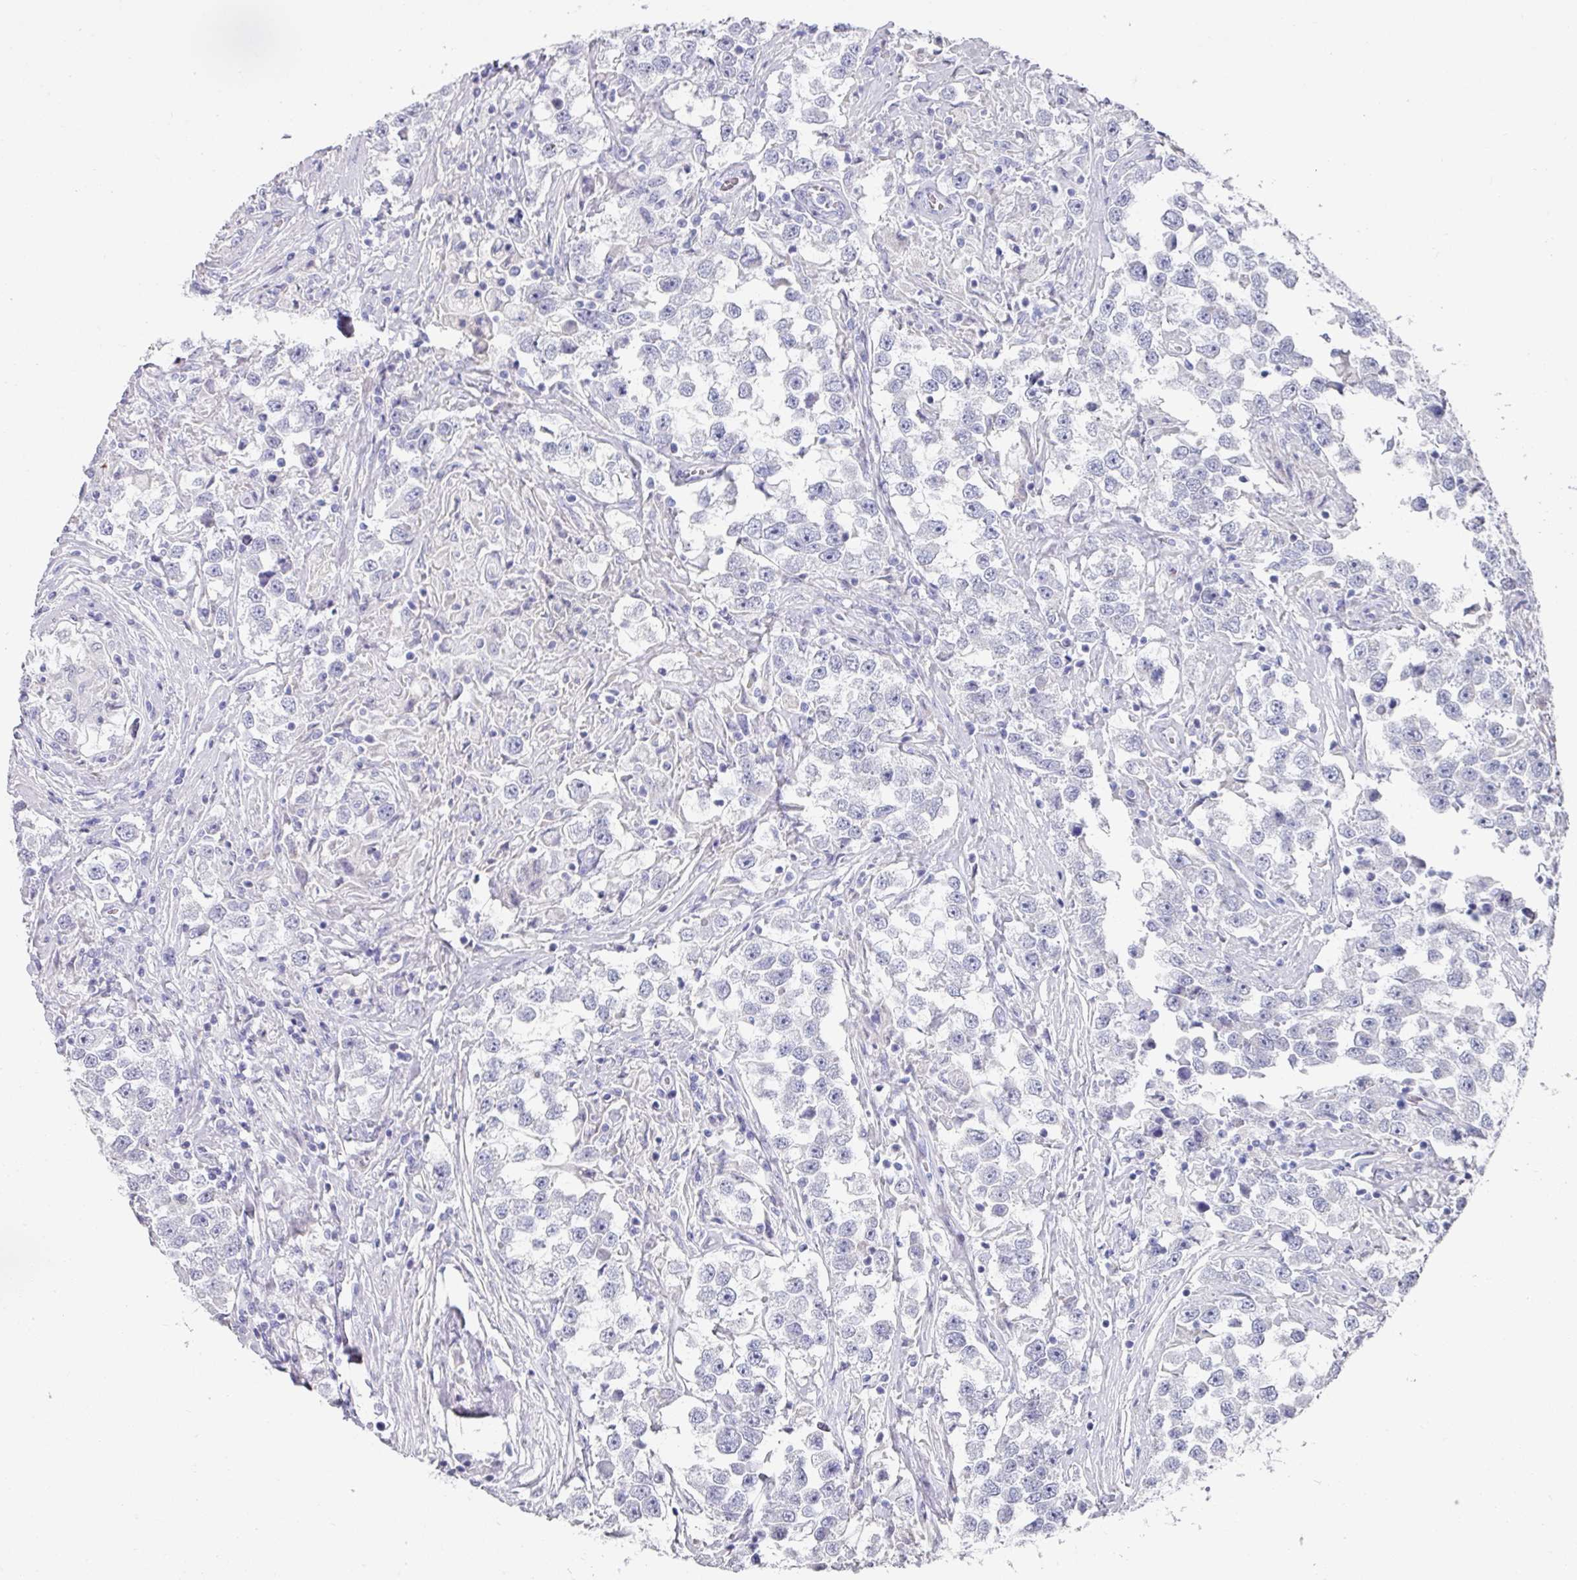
{"staining": {"intensity": "negative", "quantity": "none", "location": "none"}, "tissue": "testis cancer", "cell_type": "Tumor cells", "image_type": "cancer", "snomed": [{"axis": "morphology", "description": "Seminoma, NOS"}, {"axis": "topography", "description": "Testis"}], "caption": "High magnification brightfield microscopy of seminoma (testis) stained with DAB (brown) and counterstained with hematoxylin (blue): tumor cells show no significant expression. (Immunohistochemistry (ihc), brightfield microscopy, high magnification).", "gene": "SETBP1", "patient": {"sex": "male", "age": 46}}